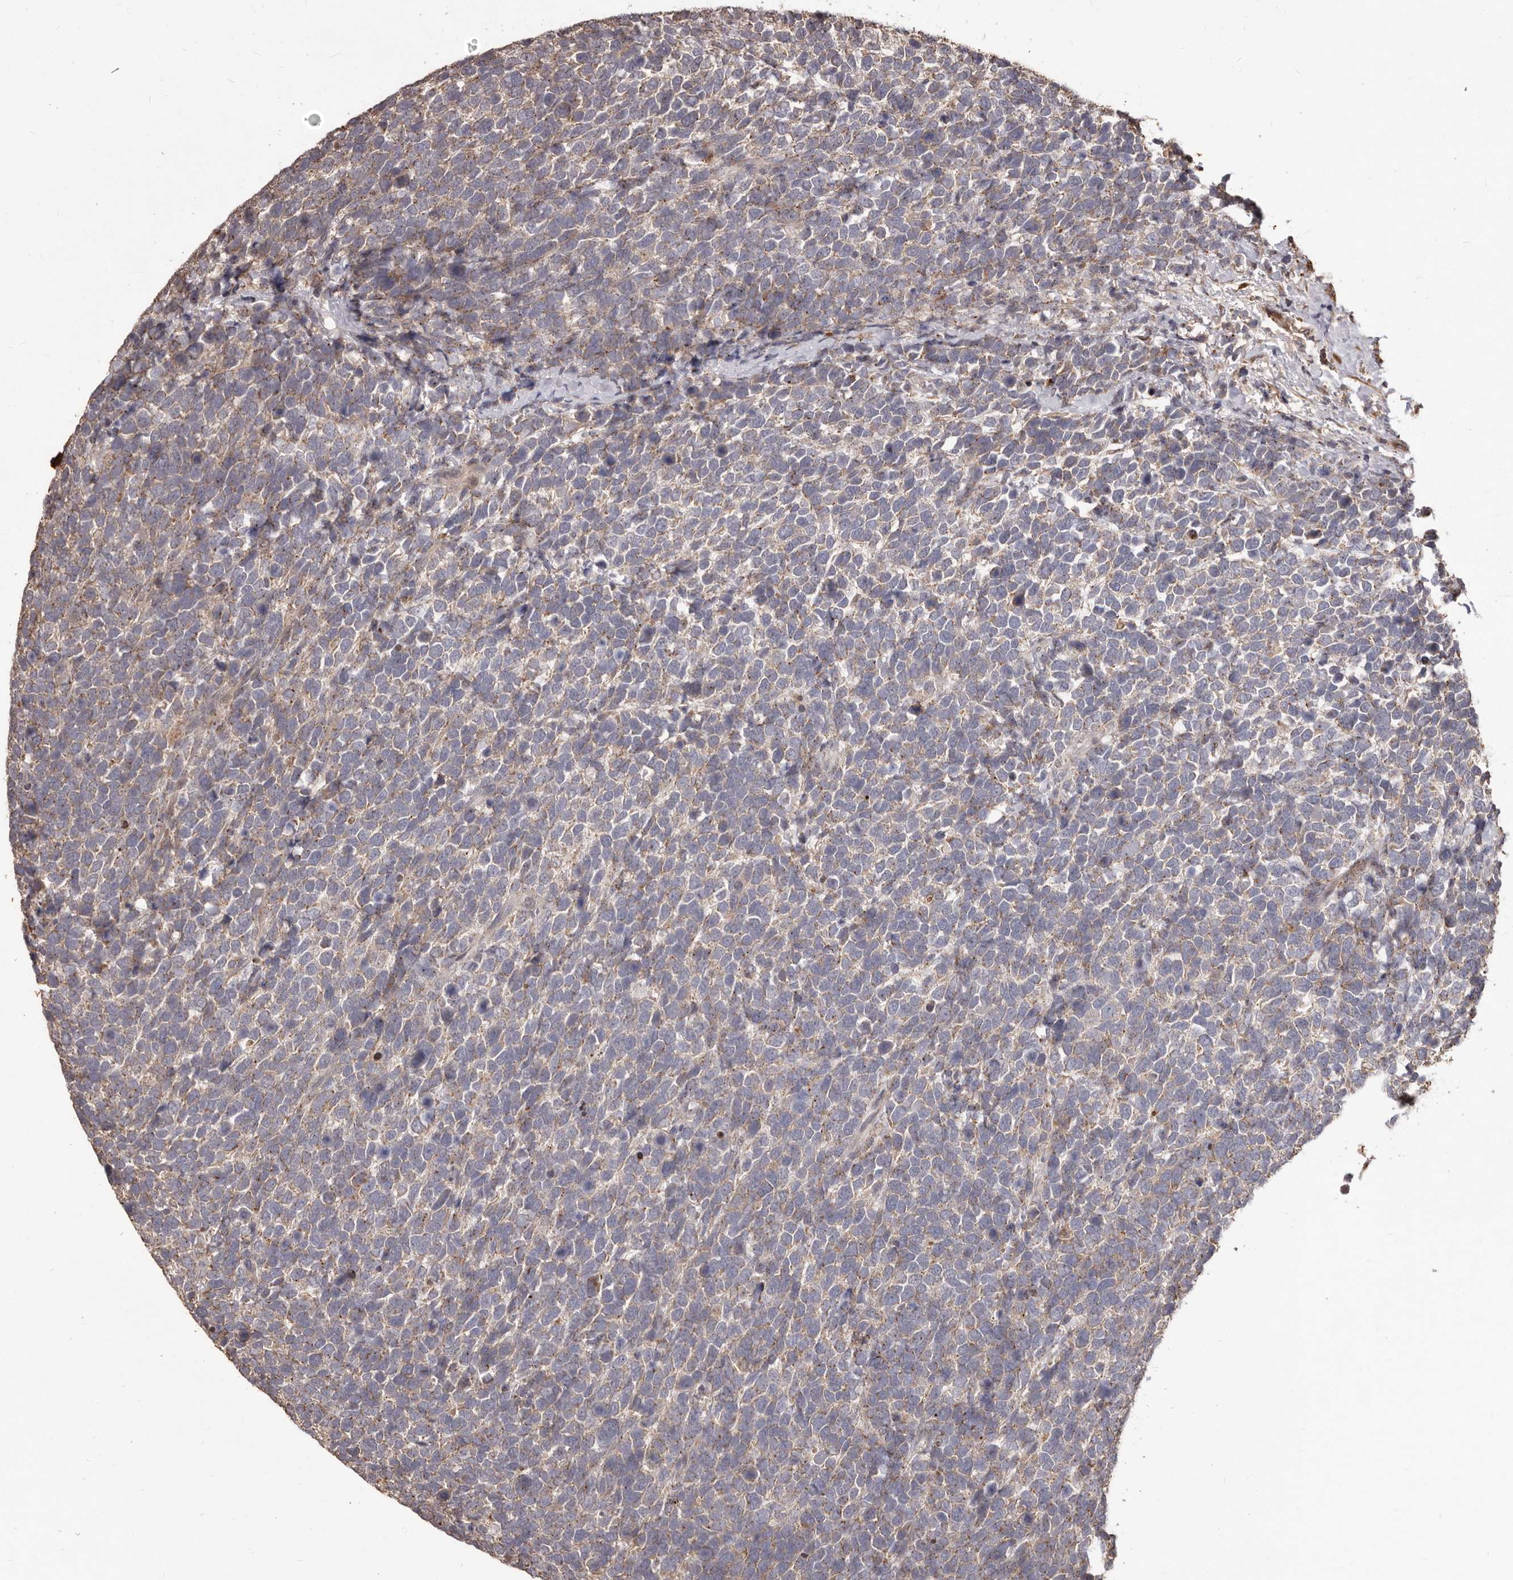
{"staining": {"intensity": "weak", "quantity": ">75%", "location": "cytoplasmic/membranous"}, "tissue": "urothelial cancer", "cell_type": "Tumor cells", "image_type": "cancer", "snomed": [{"axis": "morphology", "description": "Urothelial carcinoma, High grade"}, {"axis": "topography", "description": "Urinary bladder"}], "caption": "Protein analysis of urothelial cancer tissue demonstrates weak cytoplasmic/membranous positivity in approximately >75% of tumor cells.", "gene": "MTO1", "patient": {"sex": "female", "age": 82}}